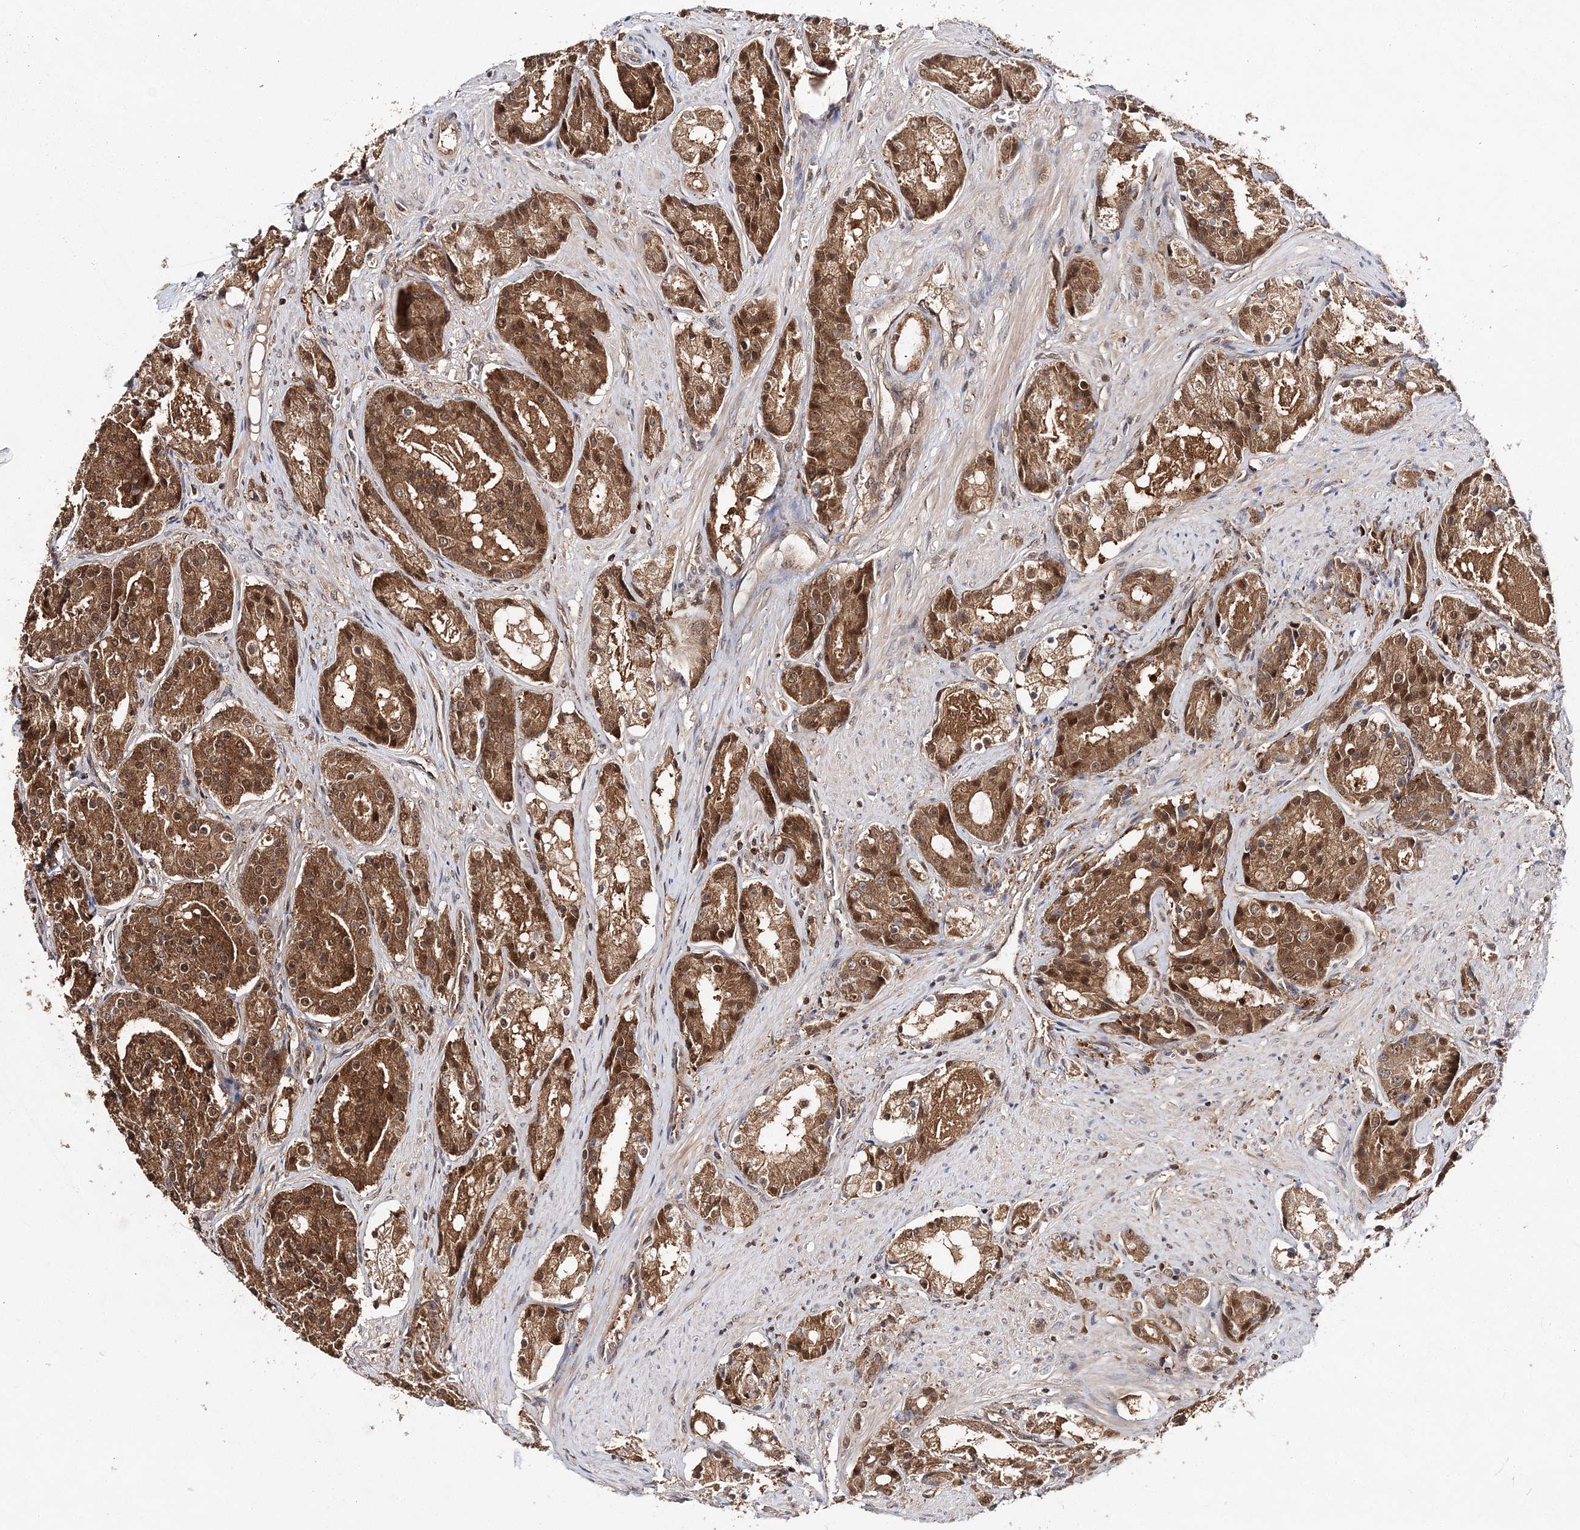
{"staining": {"intensity": "moderate", "quantity": ">75%", "location": "cytoplasmic/membranous,nuclear"}, "tissue": "prostate cancer", "cell_type": "Tumor cells", "image_type": "cancer", "snomed": [{"axis": "morphology", "description": "Adenocarcinoma, High grade"}, {"axis": "topography", "description": "Prostate"}], "caption": "About >75% of tumor cells in prostate adenocarcinoma (high-grade) reveal moderate cytoplasmic/membranous and nuclear protein staining as visualized by brown immunohistochemical staining.", "gene": "NIF3L1", "patient": {"sex": "male", "age": 60}}